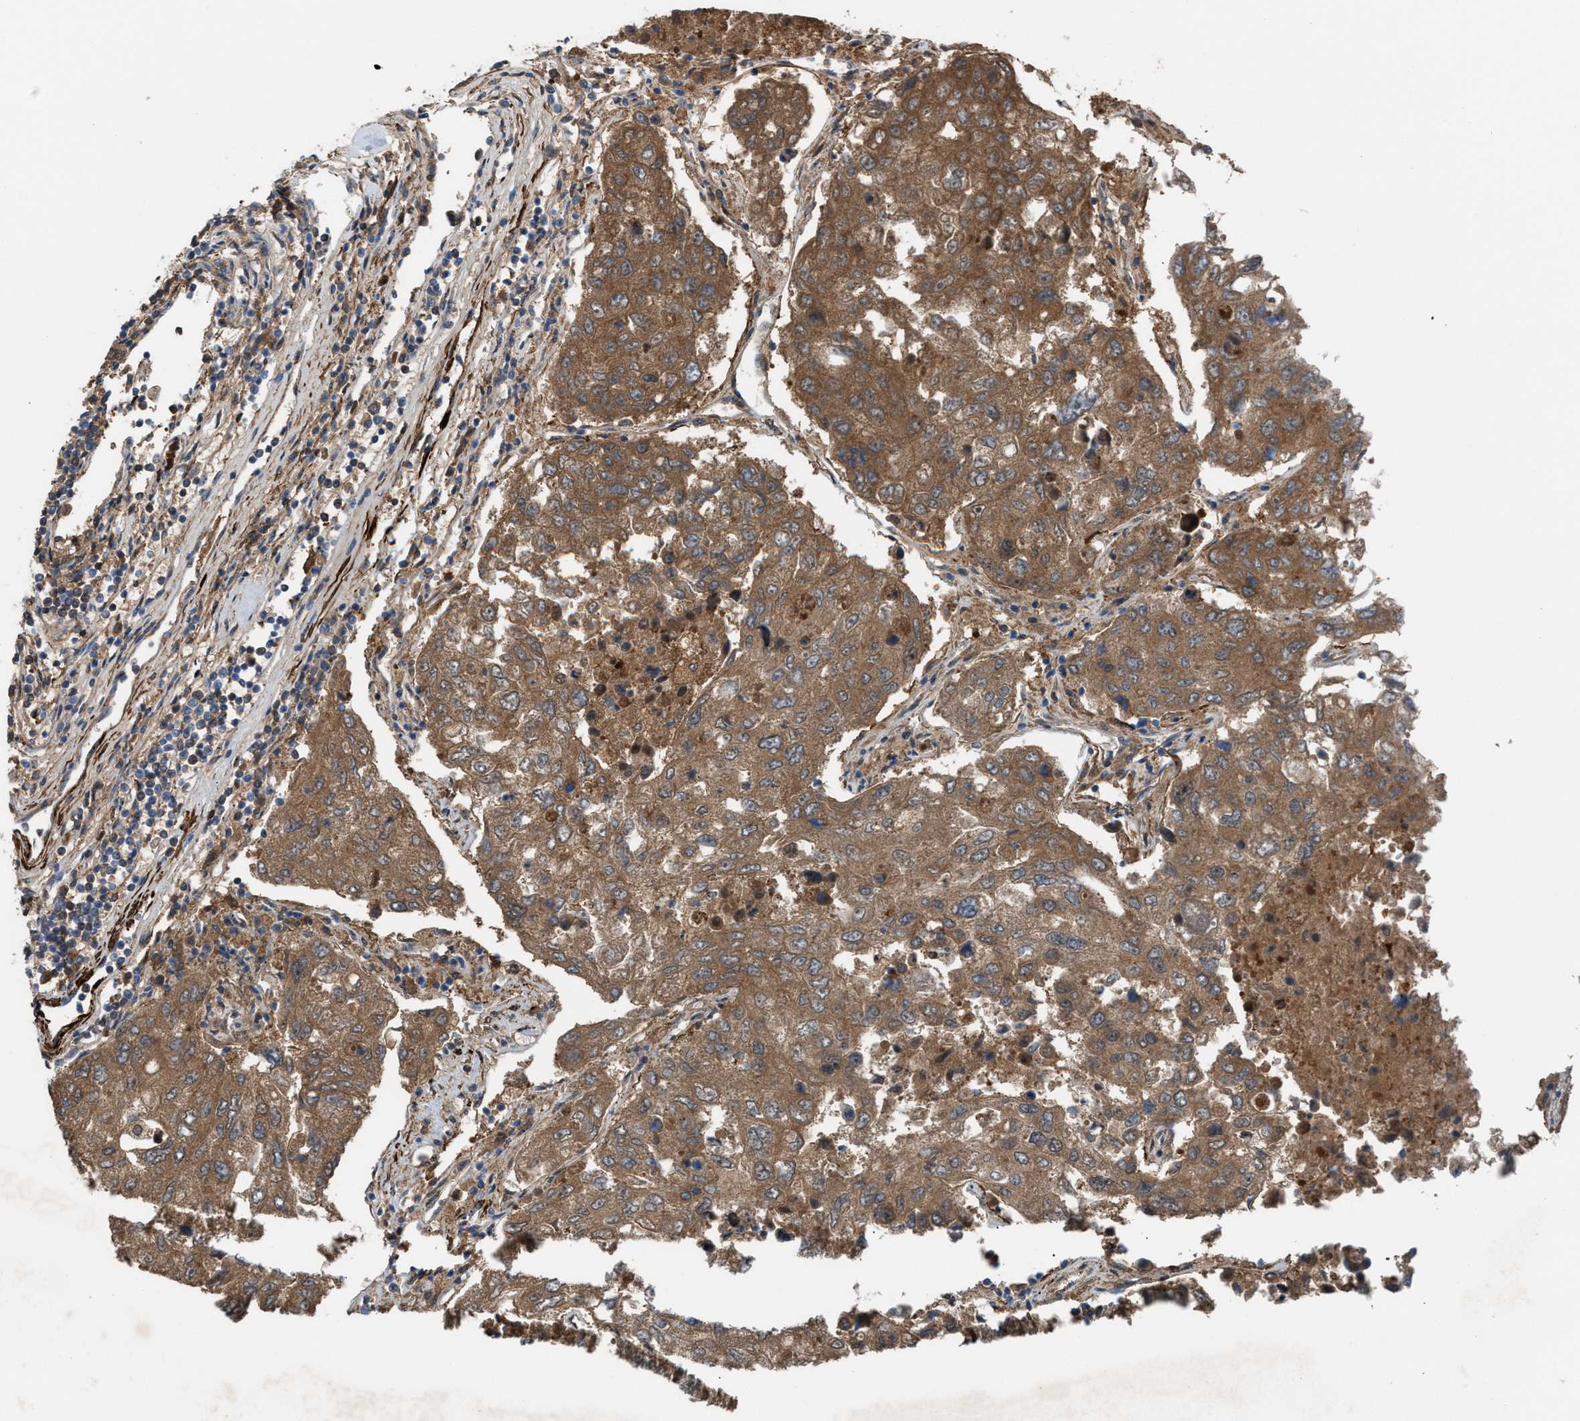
{"staining": {"intensity": "moderate", "quantity": ">75%", "location": "cytoplasmic/membranous"}, "tissue": "urothelial cancer", "cell_type": "Tumor cells", "image_type": "cancer", "snomed": [{"axis": "morphology", "description": "Urothelial carcinoma, High grade"}, {"axis": "topography", "description": "Lymph node"}, {"axis": "topography", "description": "Urinary bladder"}], "caption": "Protein expression by immunohistochemistry demonstrates moderate cytoplasmic/membranous staining in approximately >75% of tumor cells in urothelial cancer.", "gene": "NQO2", "patient": {"sex": "male", "age": 51}}